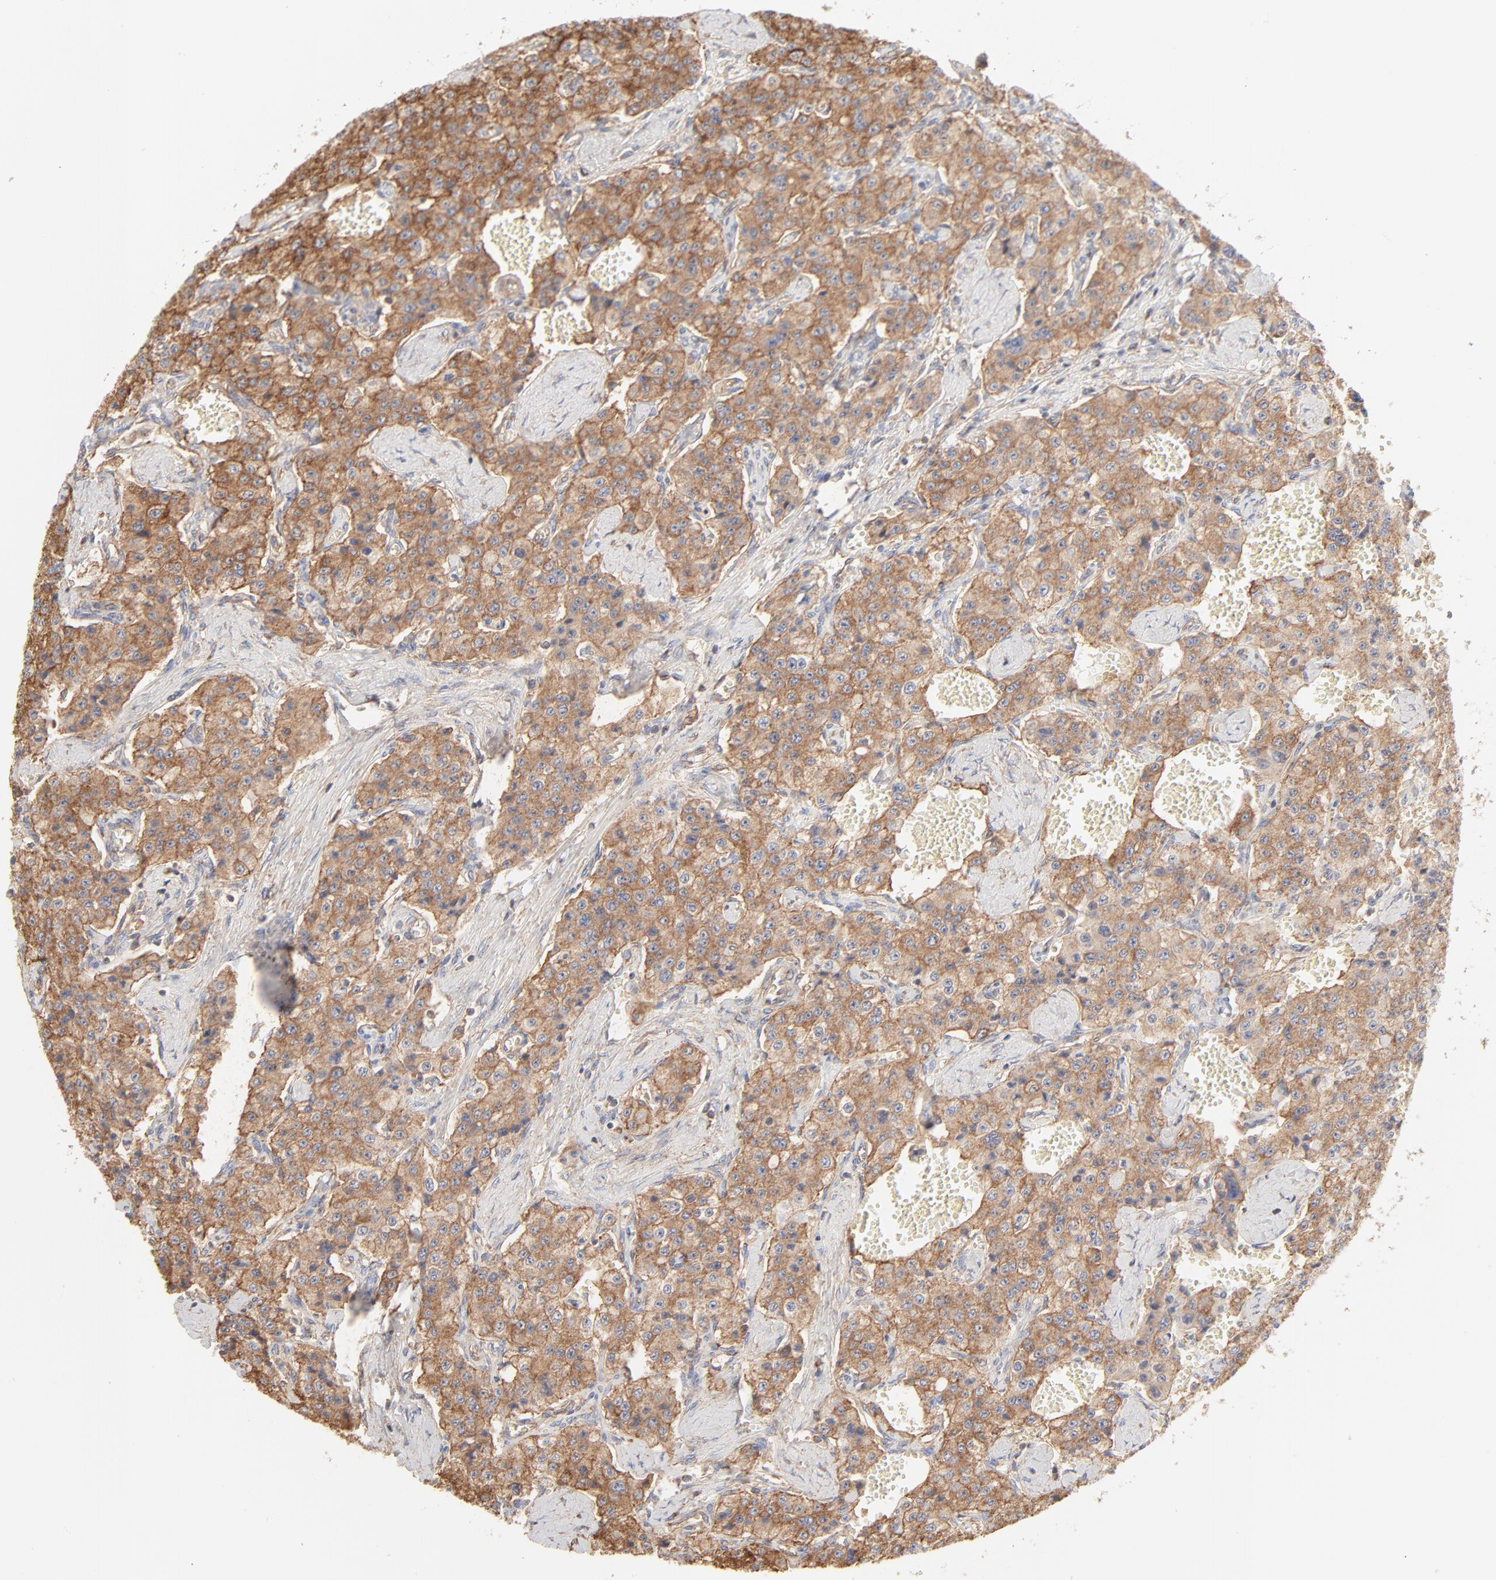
{"staining": {"intensity": "moderate", "quantity": ">75%", "location": "cytoplasmic/membranous"}, "tissue": "carcinoid", "cell_type": "Tumor cells", "image_type": "cancer", "snomed": [{"axis": "morphology", "description": "Carcinoid, malignant, NOS"}, {"axis": "topography", "description": "Small intestine"}], "caption": "Malignant carcinoid stained with immunohistochemistry exhibits moderate cytoplasmic/membranous staining in about >75% of tumor cells. (Brightfield microscopy of DAB IHC at high magnification).", "gene": "CLTB", "patient": {"sex": "male", "age": 52}}